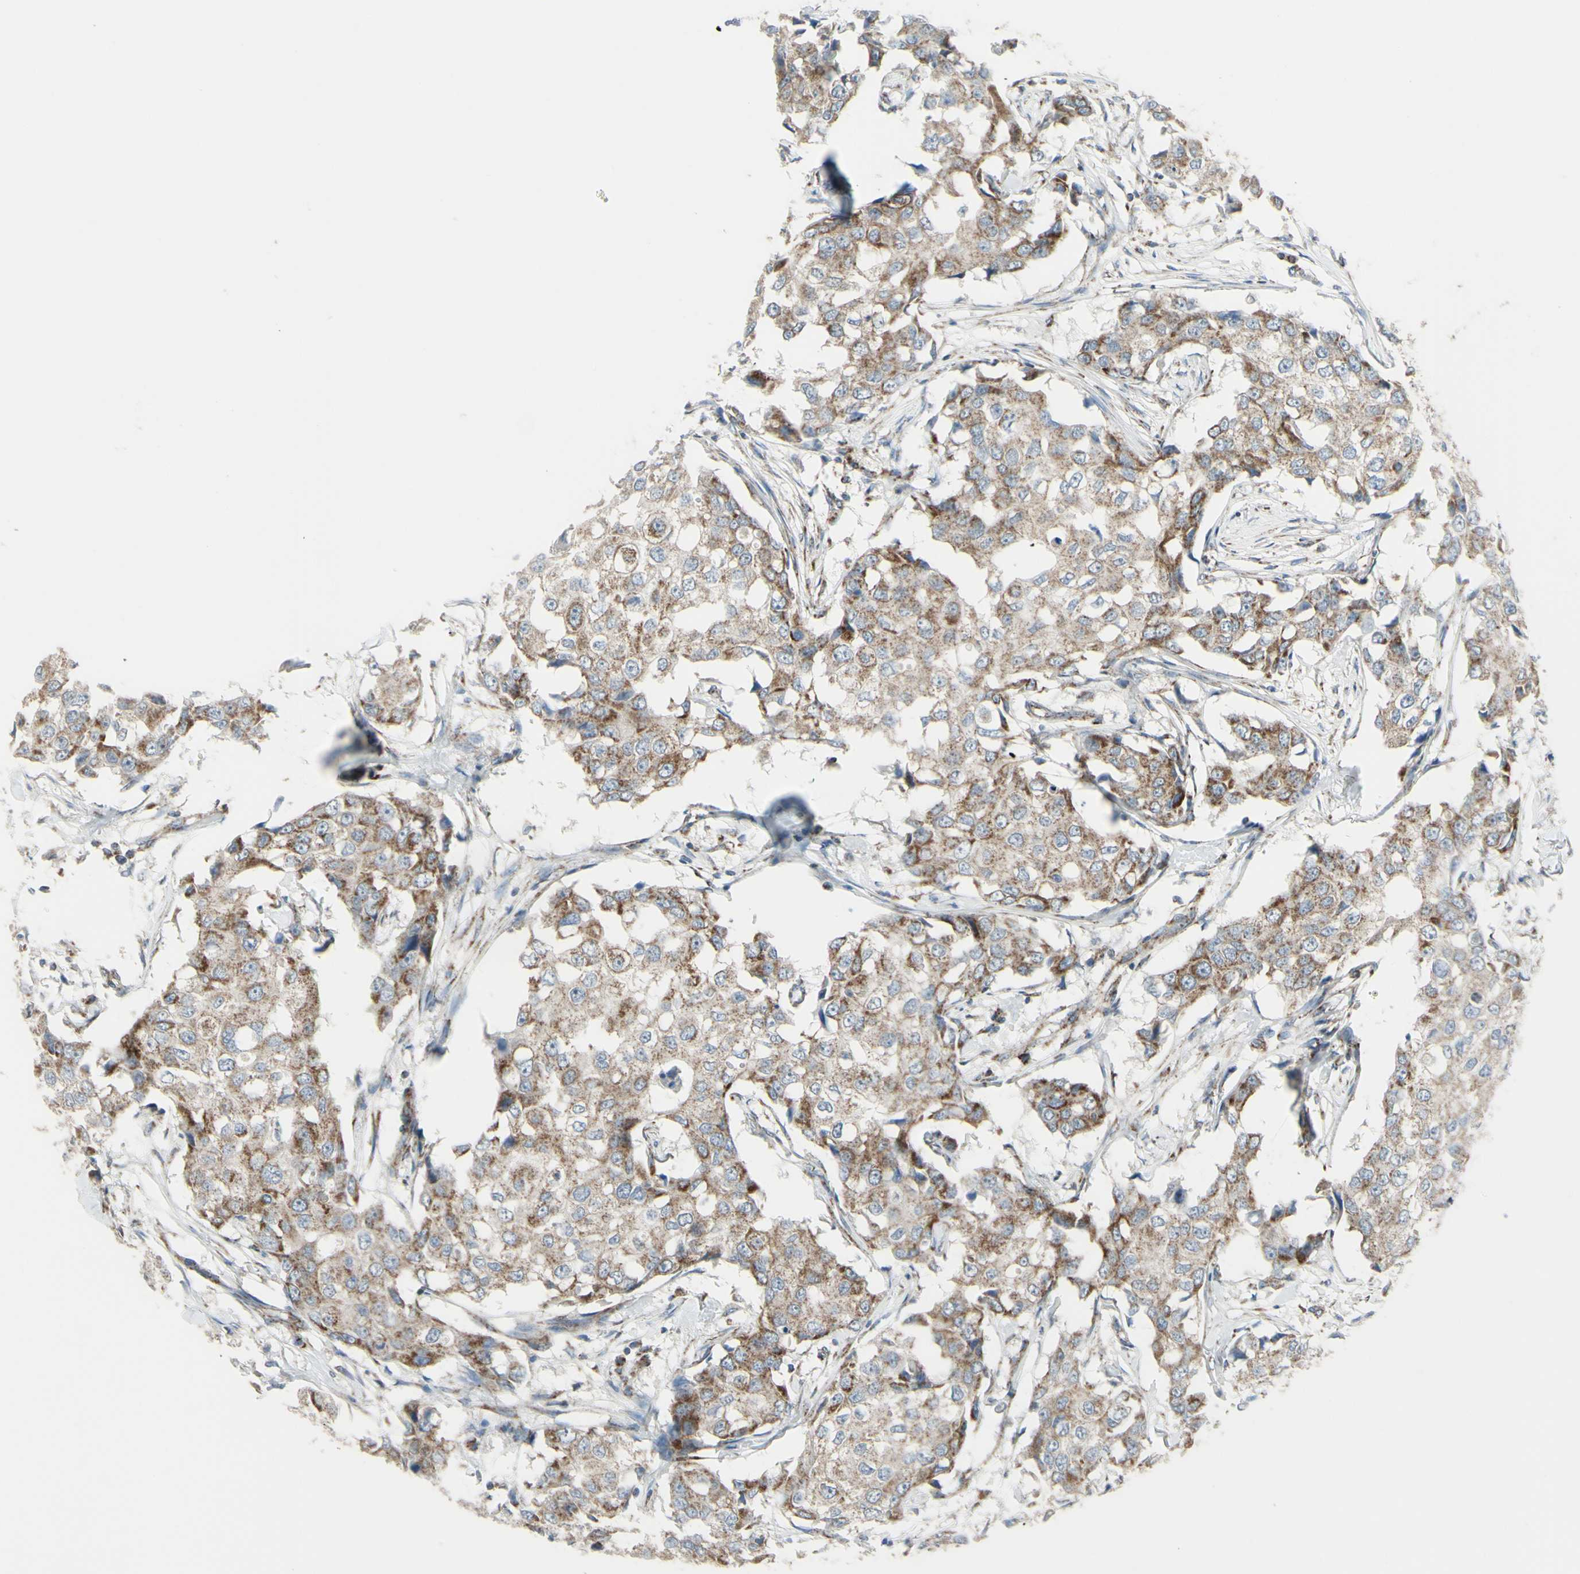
{"staining": {"intensity": "weak", "quantity": ">75%", "location": "cytoplasmic/membranous"}, "tissue": "breast cancer", "cell_type": "Tumor cells", "image_type": "cancer", "snomed": [{"axis": "morphology", "description": "Duct carcinoma"}, {"axis": "topography", "description": "Breast"}], "caption": "Weak cytoplasmic/membranous protein positivity is present in approximately >75% of tumor cells in intraductal carcinoma (breast).", "gene": "FAM171B", "patient": {"sex": "female", "age": 27}}